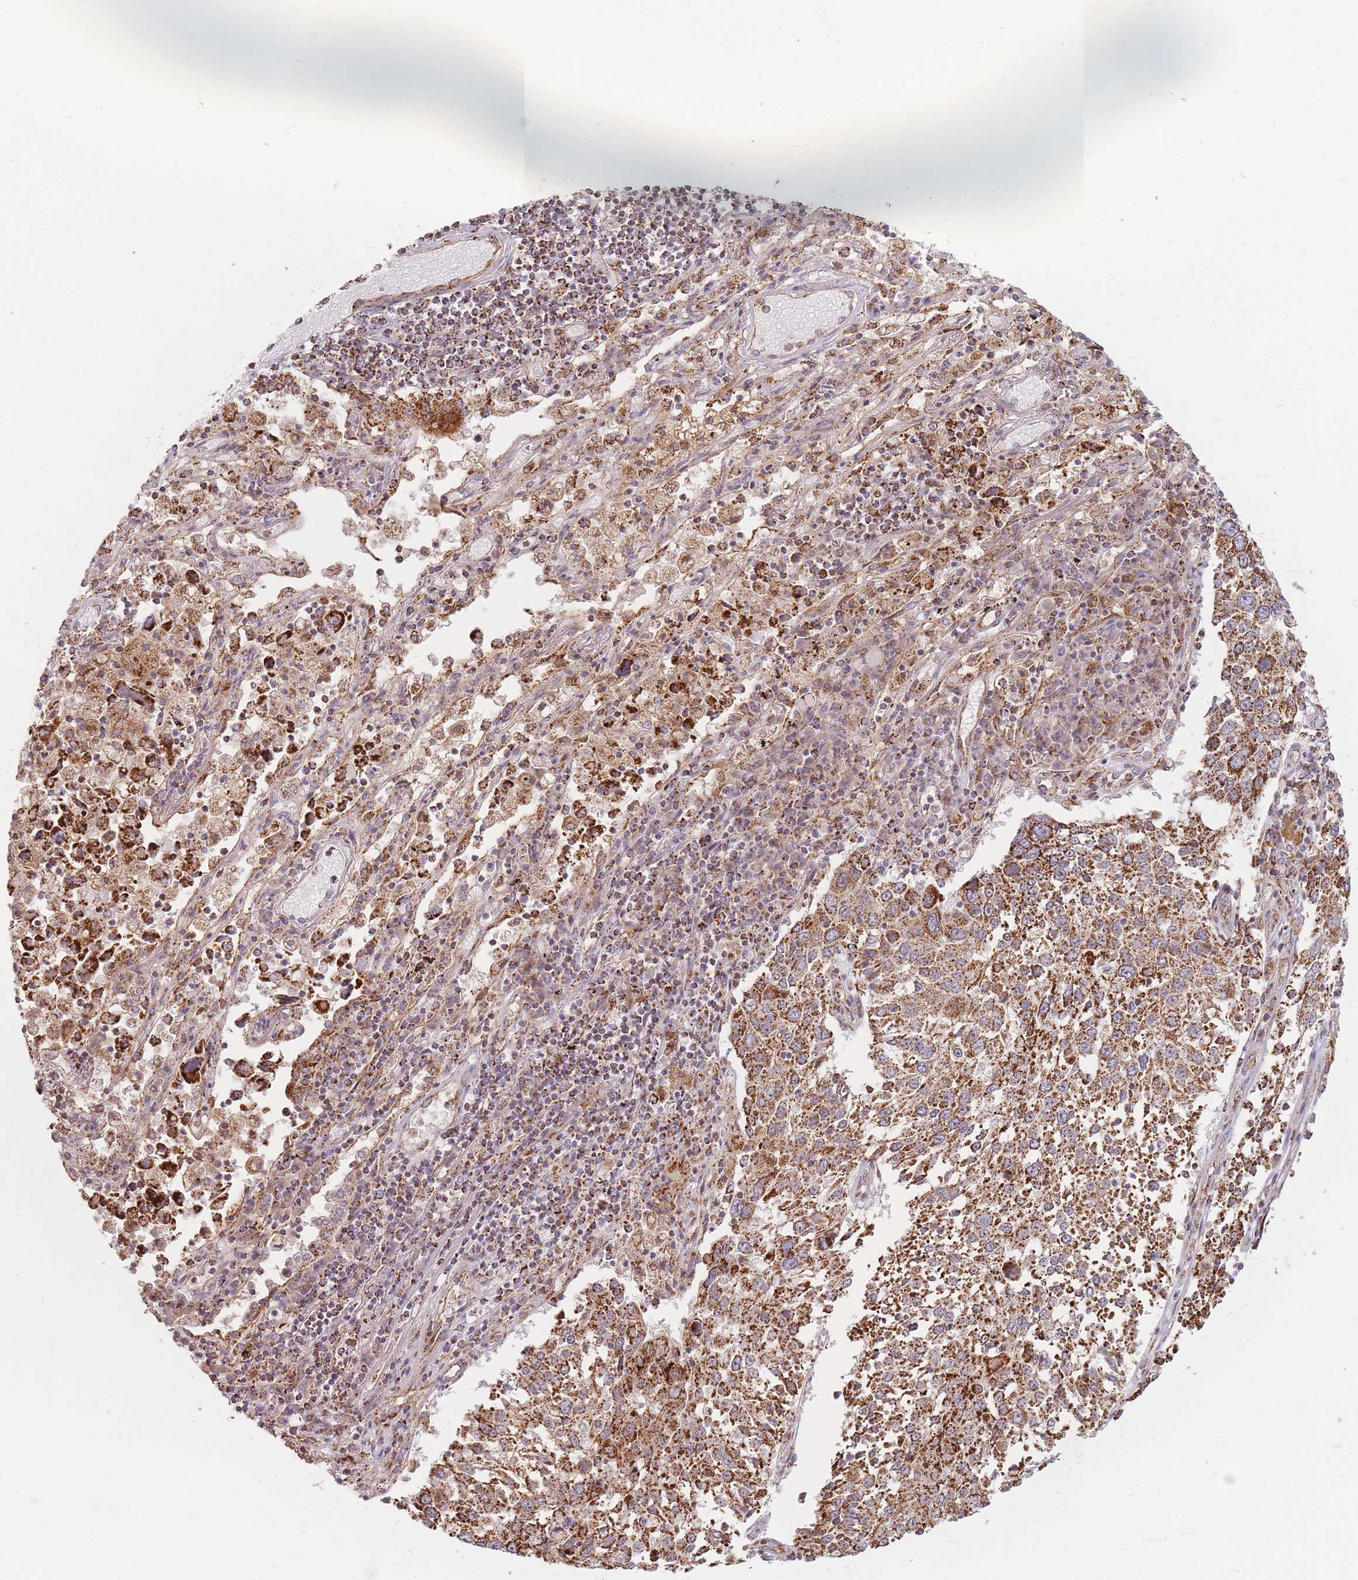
{"staining": {"intensity": "strong", "quantity": ">75%", "location": "cytoplasmic/membranous"}, "tissue": "lung cancer", "cell_type": "Tumor cells", "image_type": "cancer", "snomed": [{"axis": "morphology", "description": "Squamous cell carcinoma, NOS"}, {"axis": "topography", "description": "Lung"}], "caption": "A brown stain highlights strong cytoplasmic/membranous staining of a protein in lung cancer tumor cells.", "gene": "ESRP2", "patient": {"sex": "male", "age": 65}}